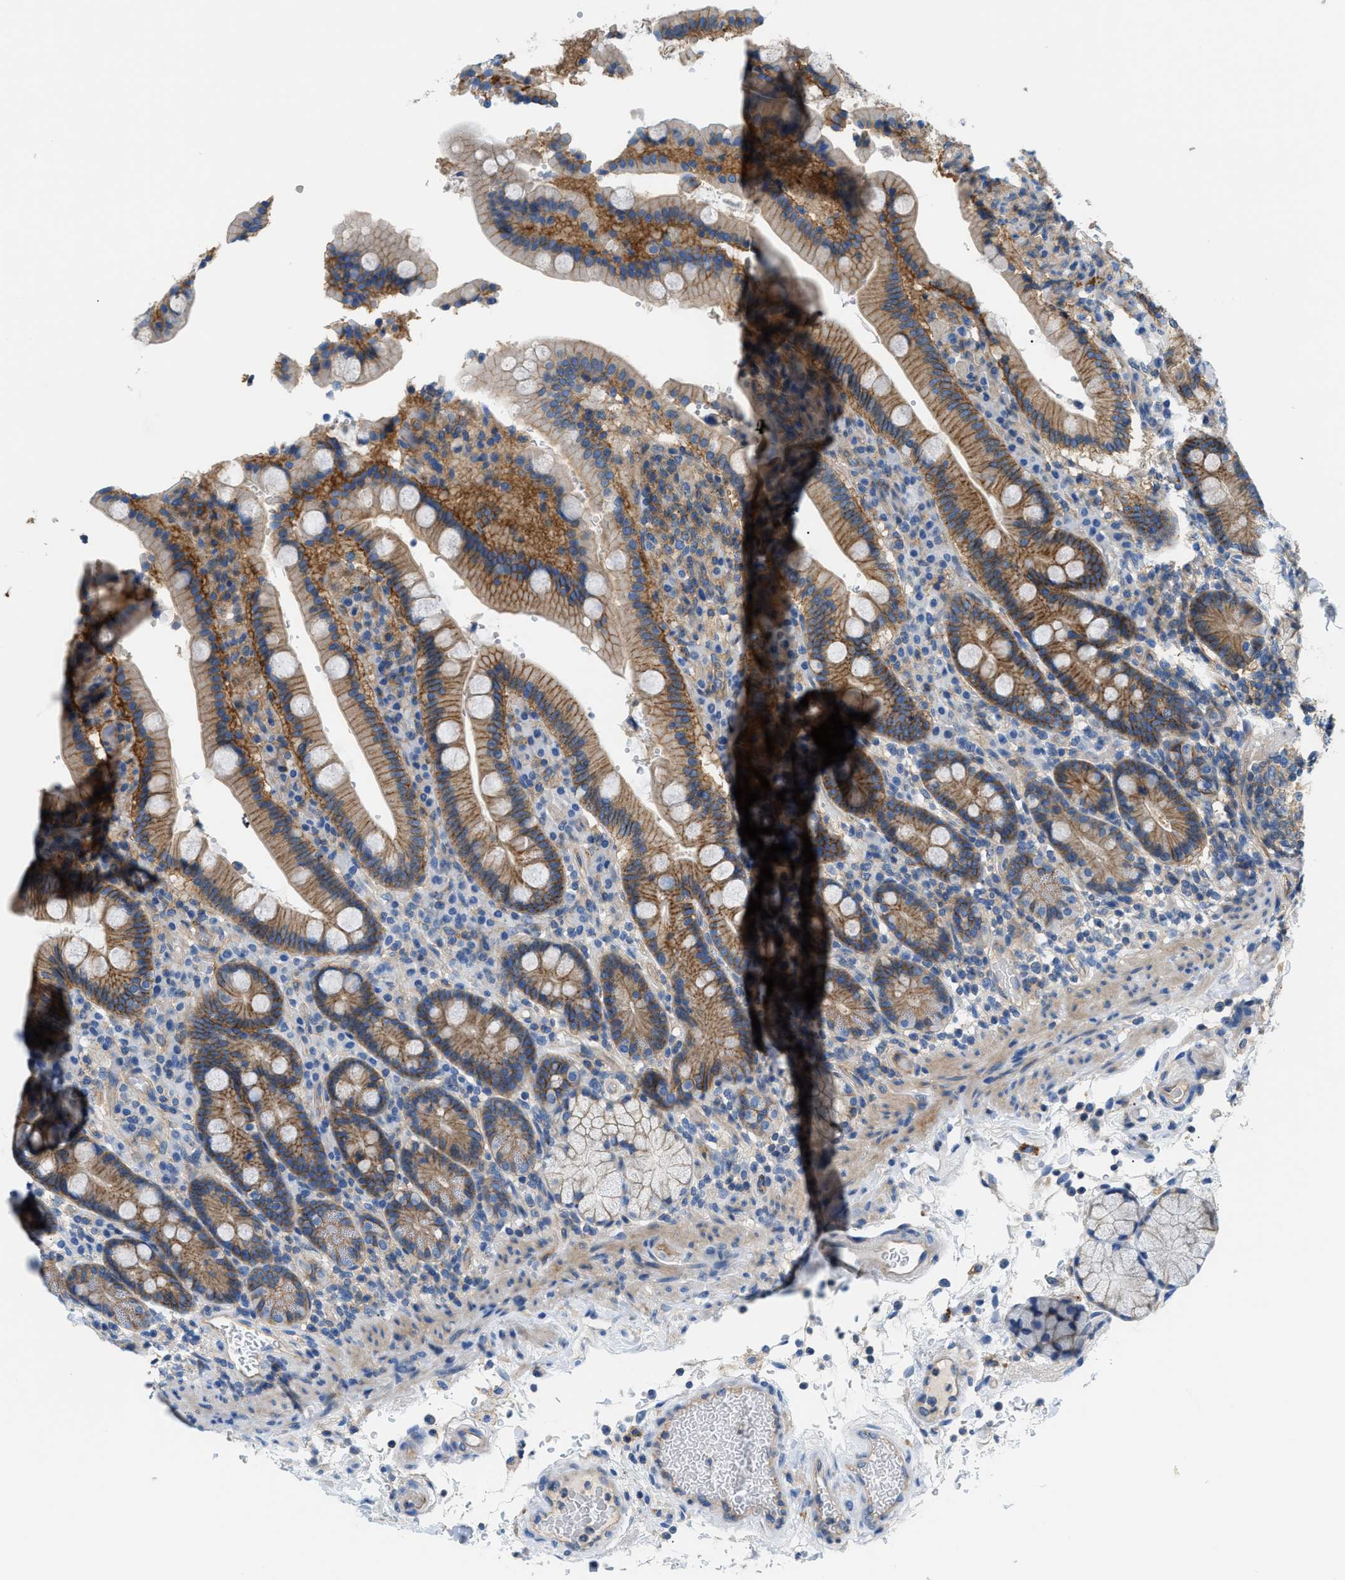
{"staining": {"intensity": "moderate", "quantity": ">75%", "location": "cytoplasmic/membranous"}, "tissue": "duodenum", "cell_type": "Glandular cells", "image_type": "normal", "snomed": [{"axis": "morphology", "description": "Normal tissue, NOS"}, {"axis": "topography", "description": "Small intestine, NOS"}], "caption": "Duodenum stained for a protein shows moderate cytoplasmic/membranous positivity in glandular cells.", "gene": "ORAI1", "patient": {"sex": "female", "age": 71}}